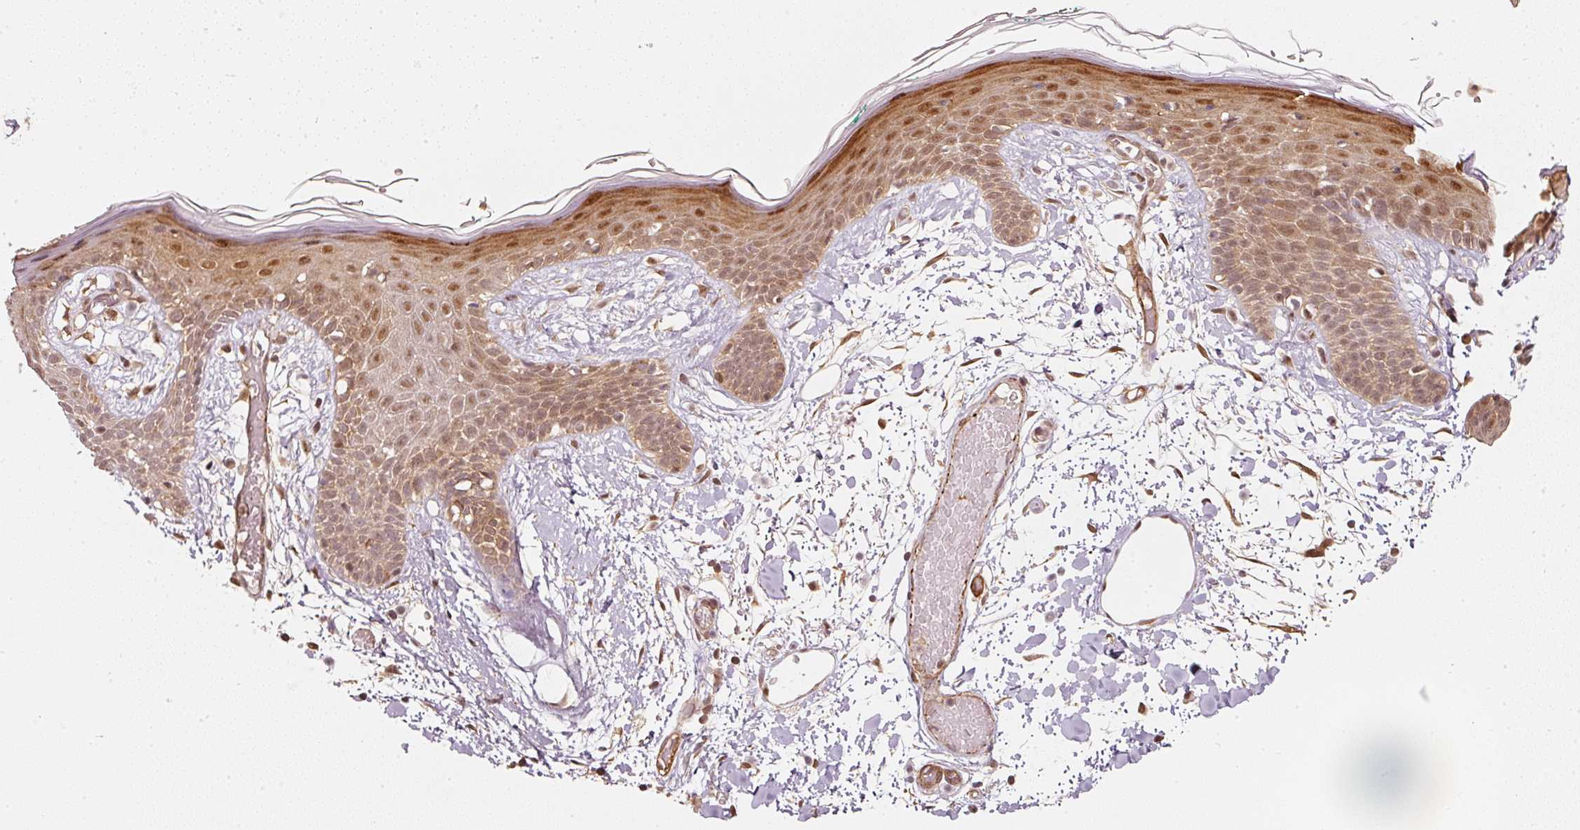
{"staining": {"intensity": "moderate", "quantity": ">75%", "location": "cytoplasmic/membranous,nuclear"}, "tissue": "skin", "cell_type": "Fibroblasts", "image_type": "normal", "snomed": [{"axis": "morphology", "description": "Normal tissue, NOS"}, {"axis": "topography", "description": "Skin"}], "caption": "Unremarkable skin was stained to show a protein in brown. There is medium levels of moderate cytoplasmic/membranous,nuclear positivity in approximately >75% of fibroblasts.", "gene": "PSMD1", "patient": {"sex": "male", "age": 79}}